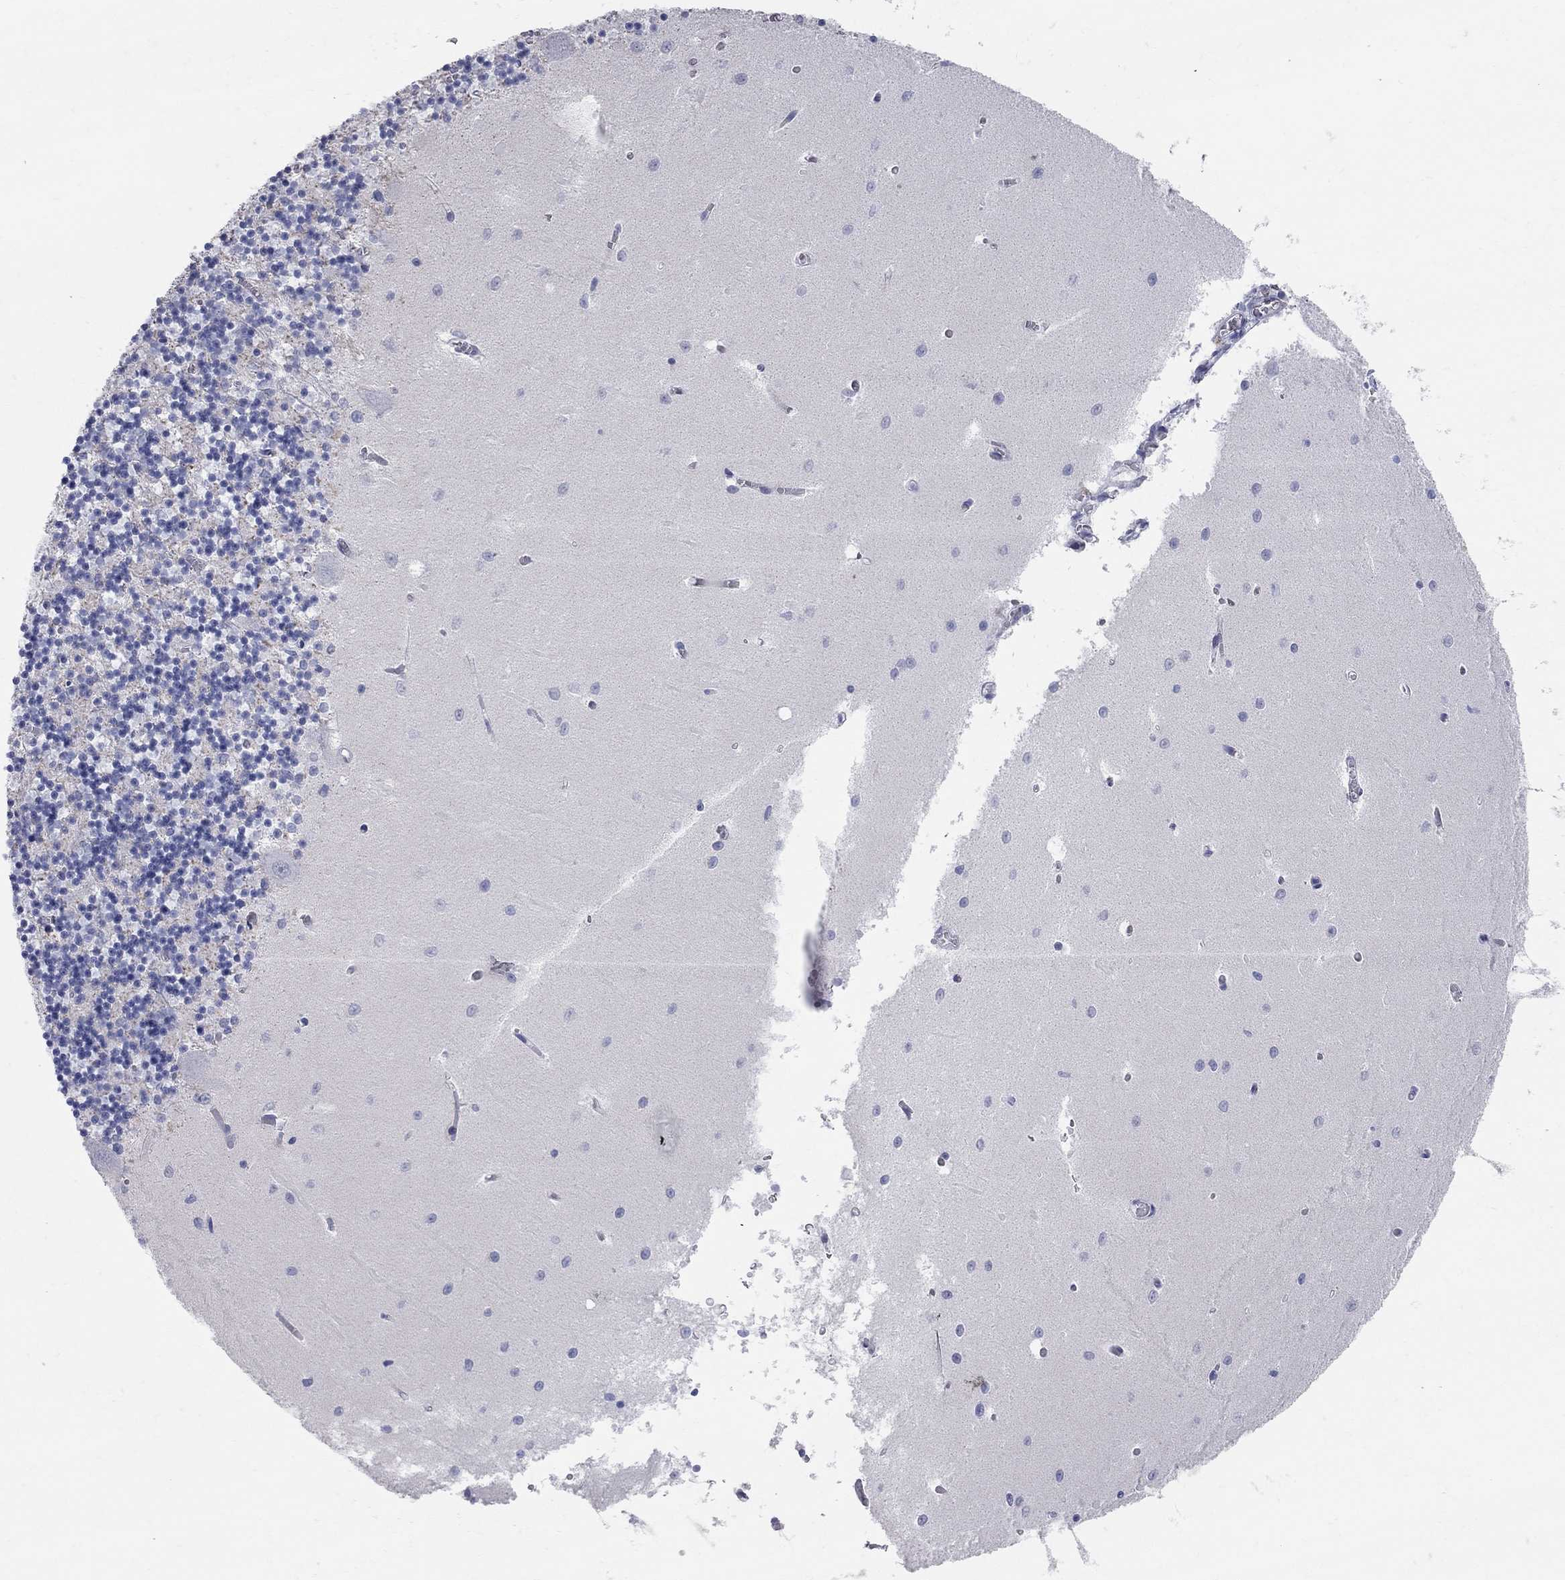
{"staining": {"intensity": "negative", "quantity": "none", "location": "none"}, "tissue": "cerebellum", "cell_type": "Cells in granular layer", "image_type": "normal", "snomed": [{"axis": "morphology", "description": "Normal tissue, NOS"}, {"axis": "topography", "description": "Cerebellum"}], "caption": "Cells in granular layer are negative for brown protein staining in normal cerebellum. The staining was performed using DAB to visualize the protein expression in brown, while the nuclei were stained in blue with hematoxylin (Magnification: 20x).", "gene": "AOX1", "patient": {"sex": "female", "age": 64}}